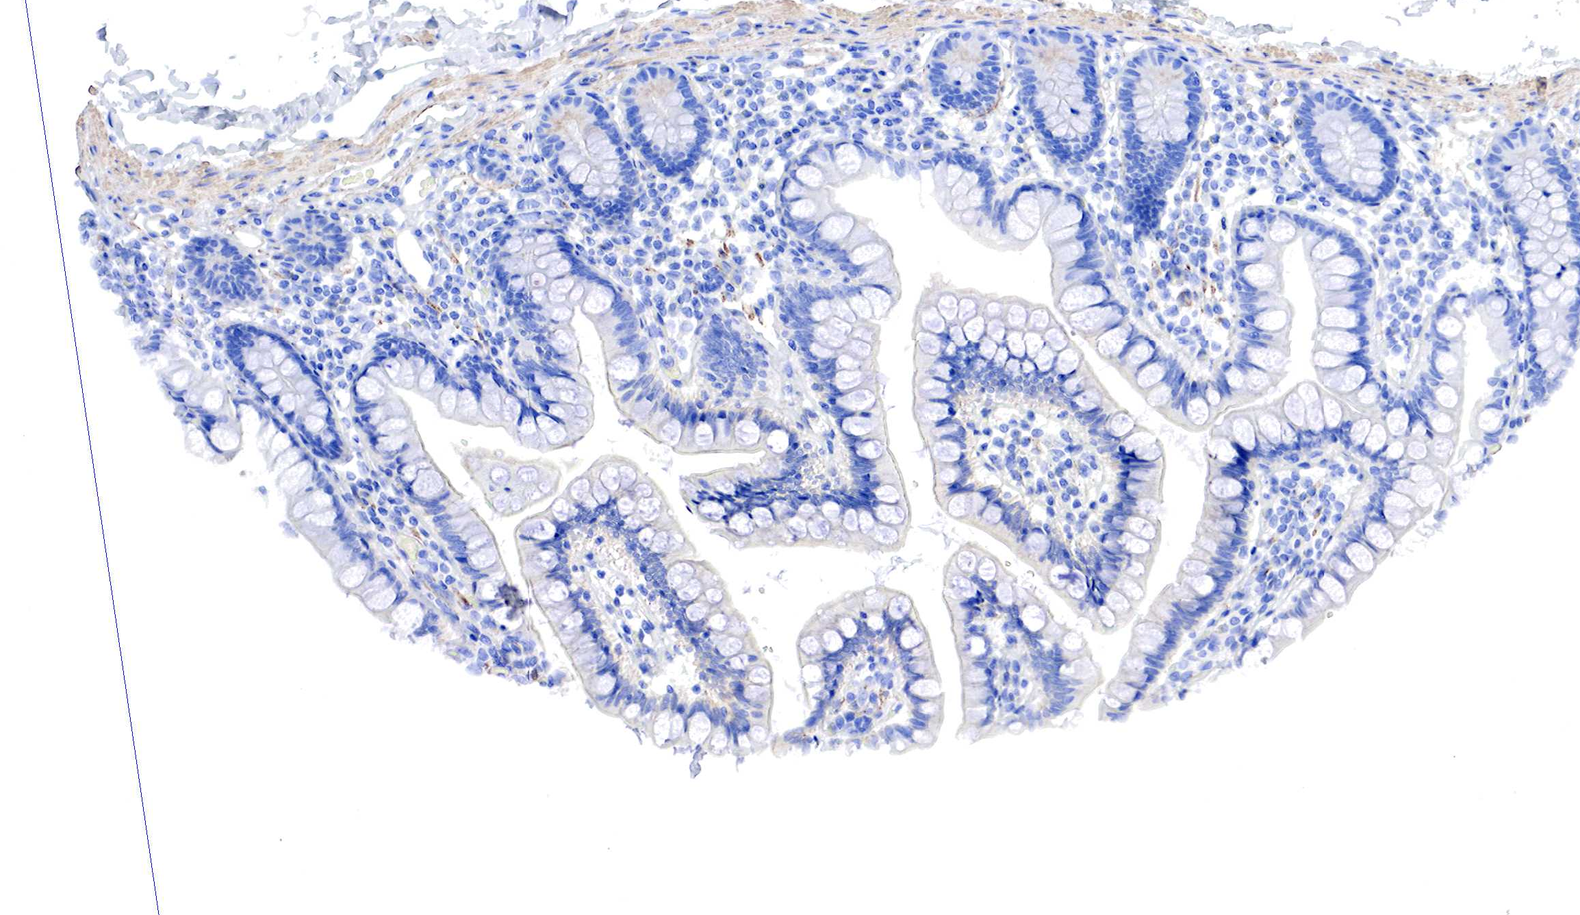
{"staining": {"intensity": "negative", "quantity": "none", "location": "none"}, "tissue": "colon", "cell_type": "Endothelial cells", "image_type": "normal", "snomed": [{"axis": "morphology", "description": "Normal tissue, NOS"}, {"axis": "topography", "description": "Colon"}], "caption": "IHC histopathology image of normal human colon stained for a protein (brown), which exhibits no expression in endothelial cells. Brightfield microscopy of IHC stained with DAB (brown) and hematoxylin (blue), captured at high magnification.", "gene": "TPM1", "patient": {"sex": "male", "age": 54}}